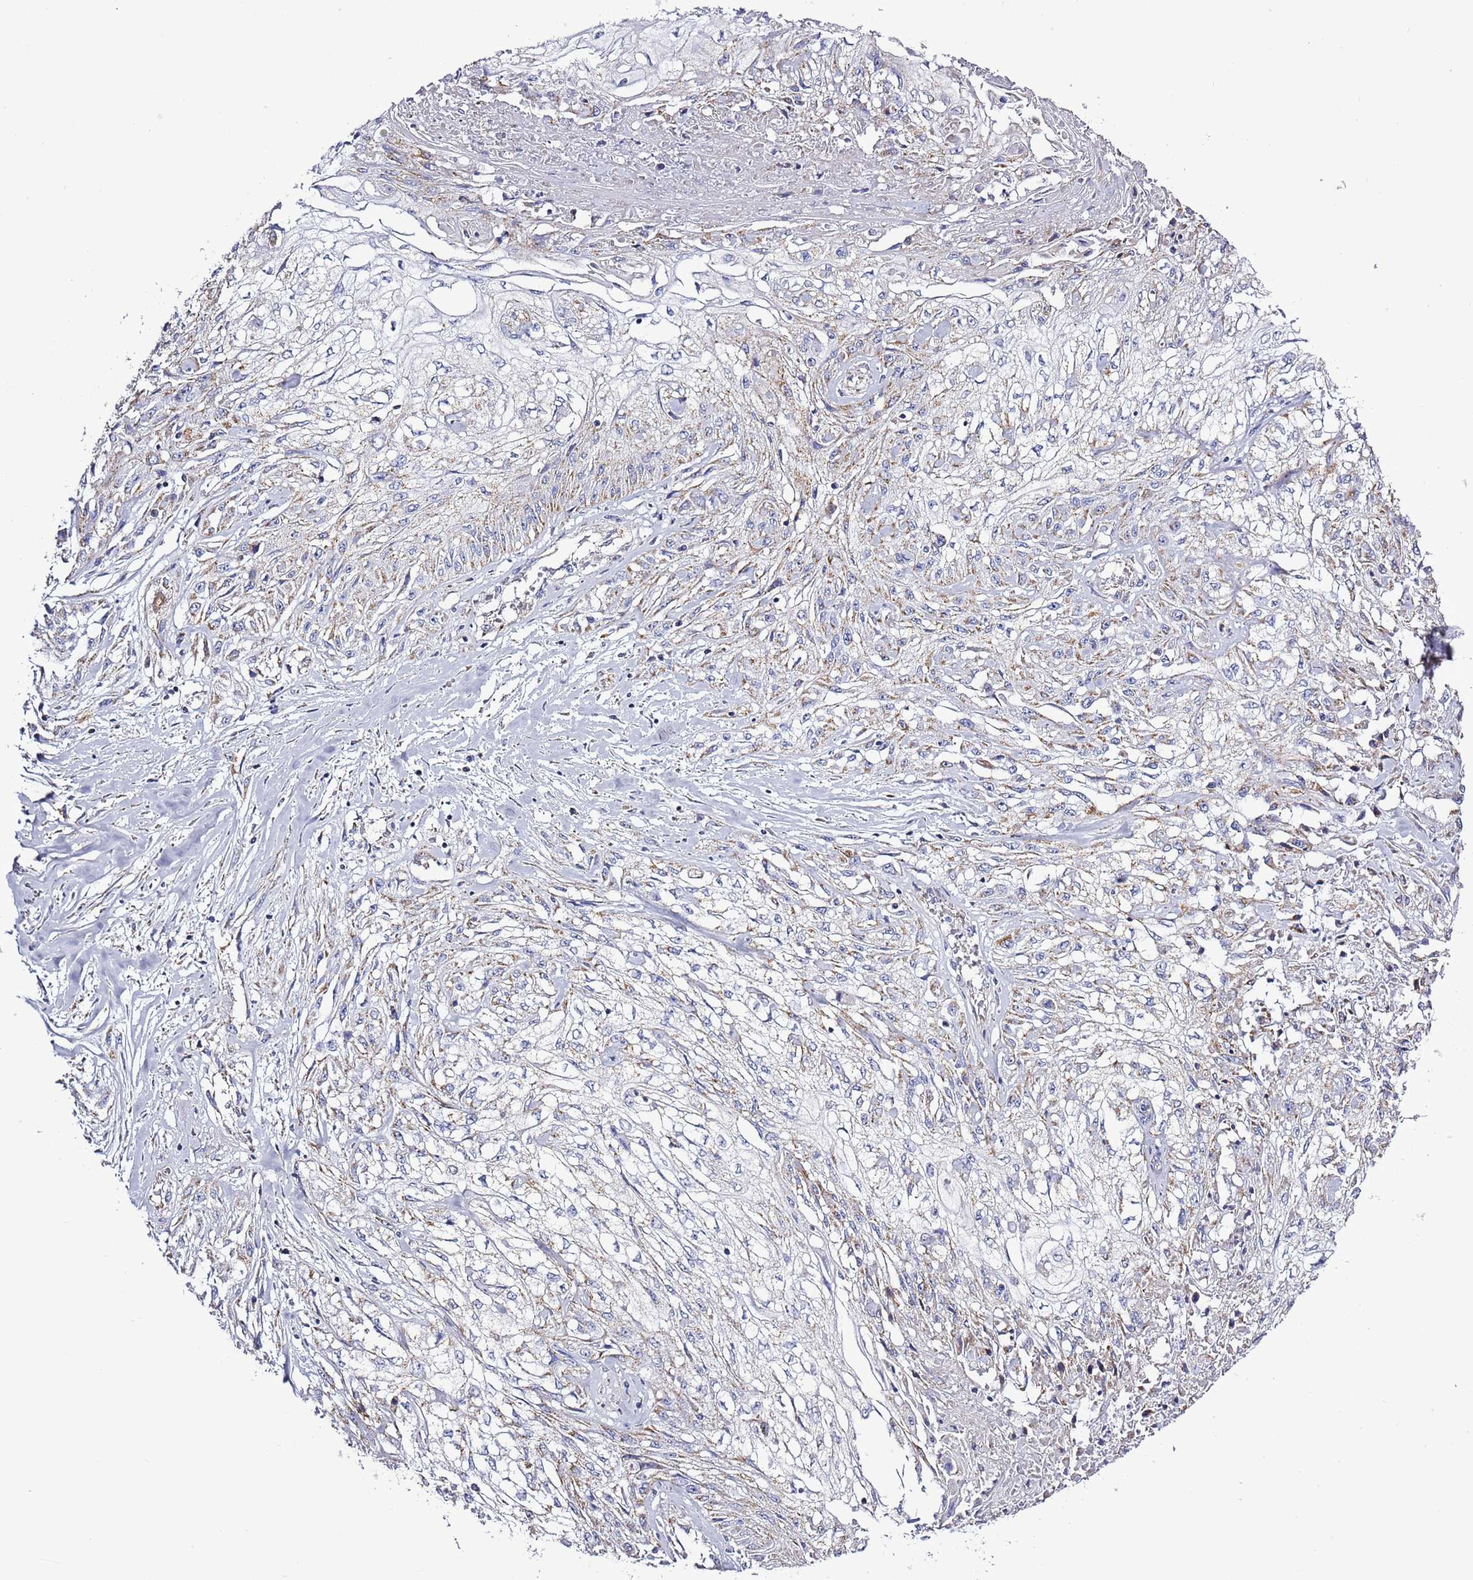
{"staining": {"intensity": "weak", "quantity": "25%-75%", "location": "cytoplasmic/membranous"}, "tissue": "skin cancer", "cell_type": "Tumor cells", "image_type": "cancer", "snomed": [{"axis": "morphology", "description": "Squamous cell carcinoma, NOS"}, {"axis": "morphology", "description": "Squamous cell carcinoma, metastatic, NOS"}, {"axis": "topography", "description": "Skin"}, {"axis": "topography", "description": "Lymph node"}], "caption": "Skin cancer was stained to show a protein in brown. There is low levels of weak cytoplasmic/membranous positivity in approximately 25%-75% of tumor cells.", "gene": "SLC23A1", "patient": {"sex": "male", "age": 75}}